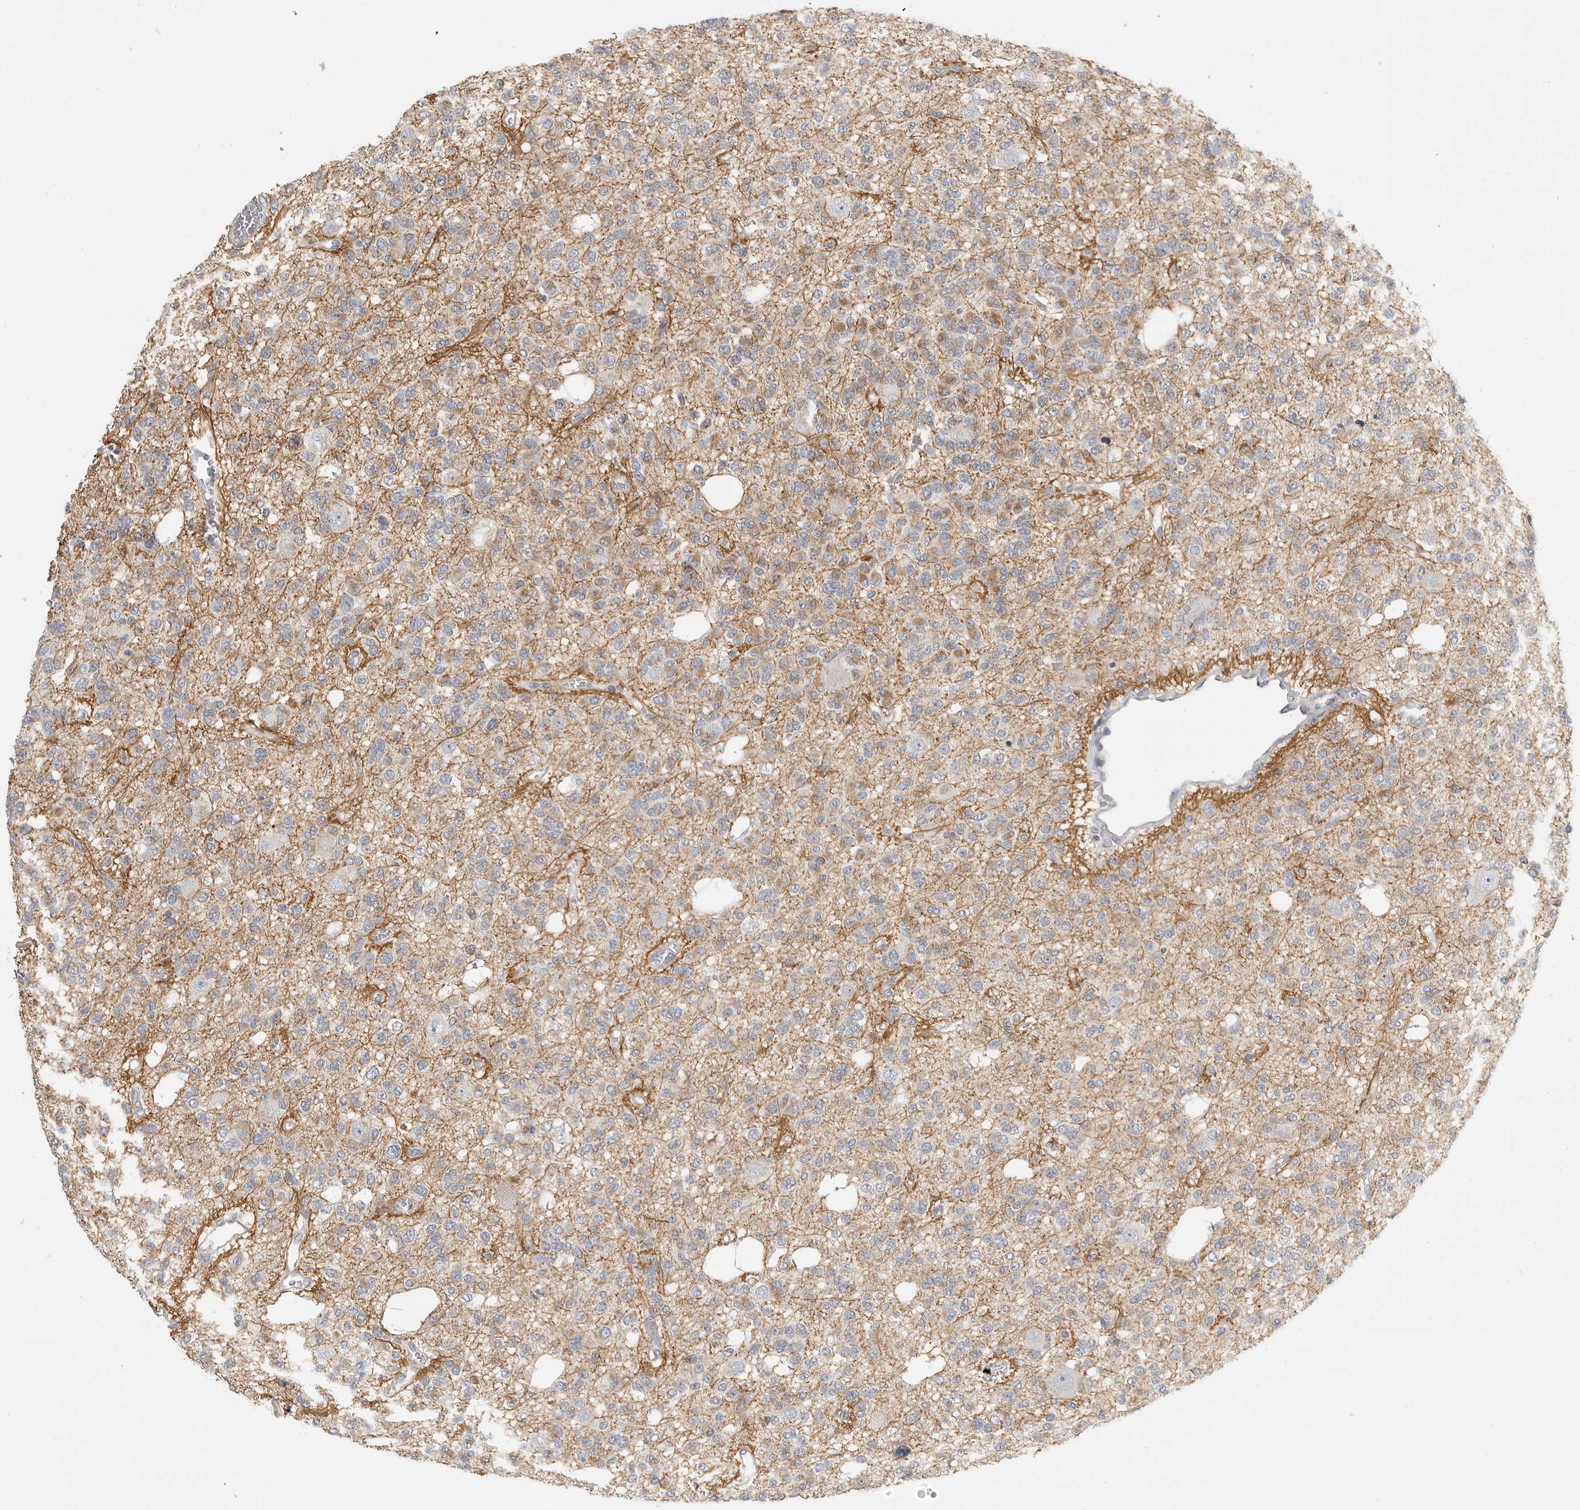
{"staining": {"intensity": "weak", "quantity": "<25%", "location": "cytoplasmic/membranous"}, "tissue": "glioma", "cell_type": "Tumor cells", "image_type": "cancer", "snomed": [{"axis": "morphology", "description": "Glioma, malignant, Low grade"}, {"axis": "topography", "description": "Brain"}], "caption": "Tumor cells show no significant protein positivity in malignant low-grade glioma.", "gene": "RXFP3", "patient": {"sex": "male", "age": 38}}